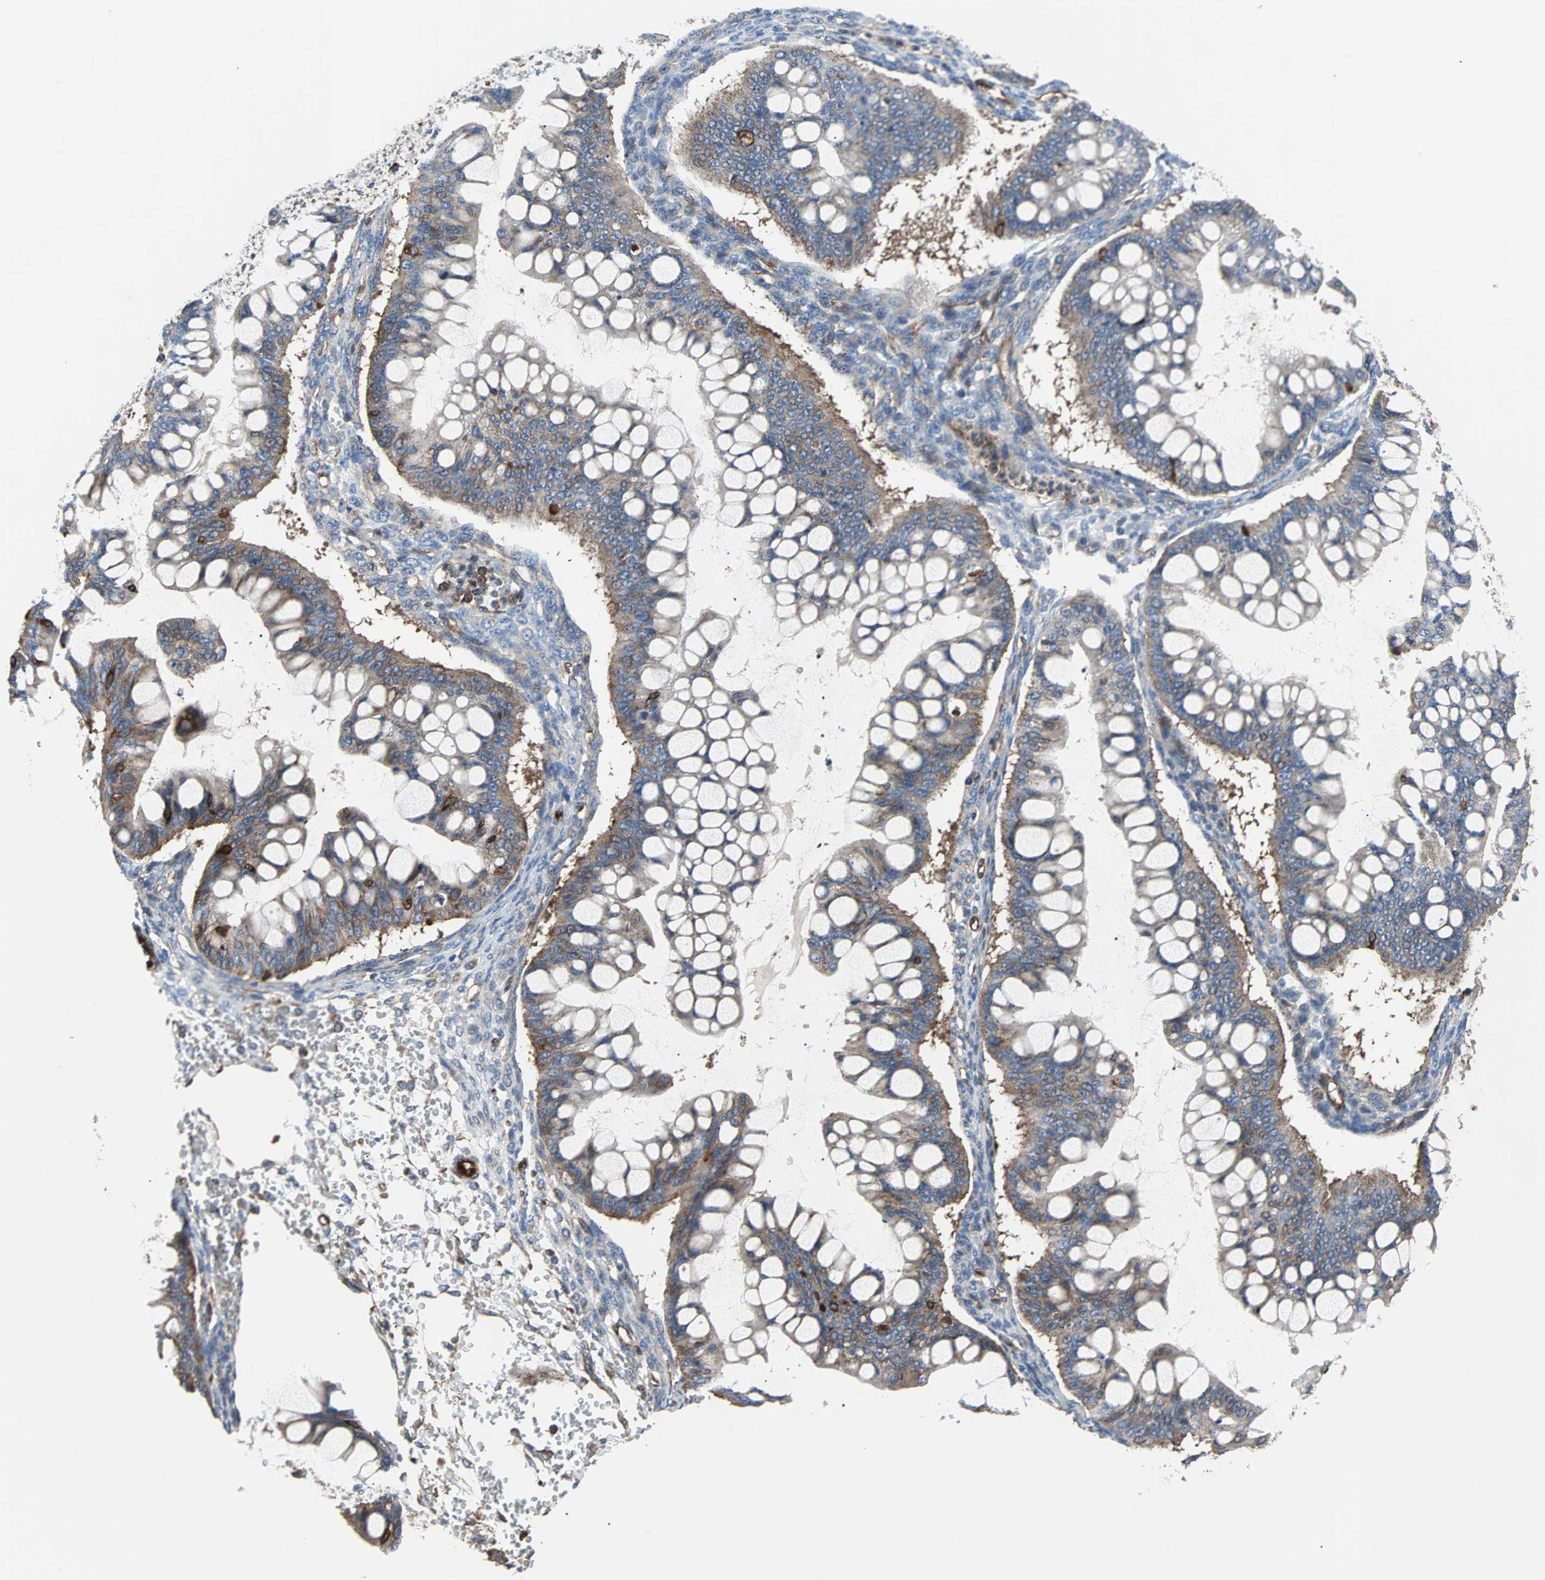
{"staining": {"intensity": "weak", "quantity": ">75%", "location": "cytoplasmic/membranous"}, "tissue": "ovarian cancer", "cell_type": "Tumor cells", "image_type": "cancer", "snomed": [{"axis": "morphology", "description": "Cystadenocarcinoma, mucinous, NOS"}, {"axis": "topography", "description": "Ovary"}], "caption": "Mucinous cystadenocarcinoma (ovarian) stained with a protein marker displays weak staining in tumor cells.", "gene": "PLCG2", "patient": {"sex": "female", "age": 73}}